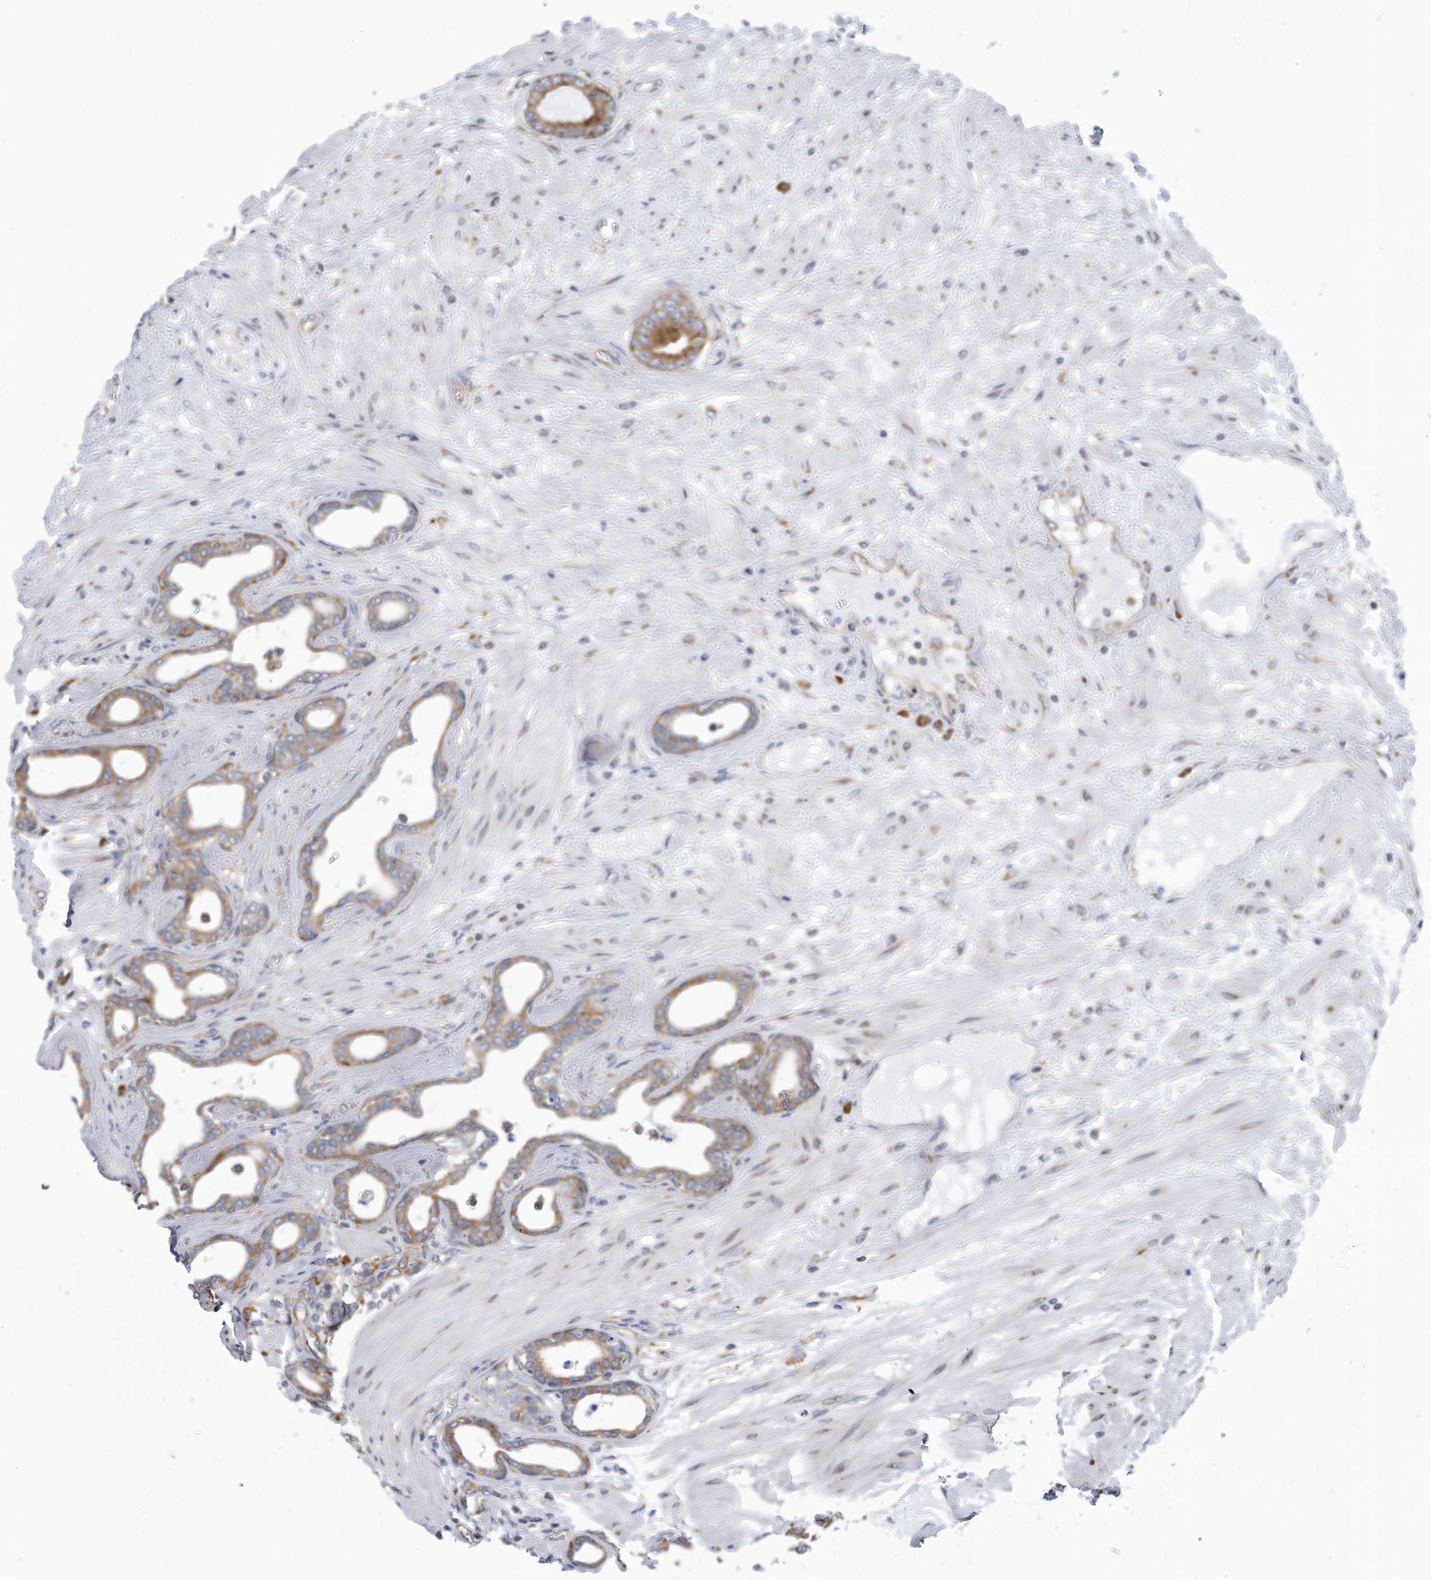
{"staining": {"intensity": "moderate", "quantity": ">75%", "location": "cytoplasmic/membranous"}, "tissue": "prostate cancer", "cell_type": "Tumor cells", "image_type": "cancer", "snomed": [{"axis": "morphology", "description": "Adenocarcinoma, Low grade"}, {"axis": "topography", "description": "Prostate"}], "caption": "IHC staining of prostate cancer (adenocarcinoma (low-grade)), which reveals medium levels of moderate cytoplasmic/membranous expression in about >75% of tumor cells indicating moderate cytoplasmic/membranous protein staining. The staining was performed using DAB (brown) for protein detection and nuclei were counterstained in hematoxylin (blue).", "gene": "RPL26L1", "patient": {"sex": "male", "age": 60}}